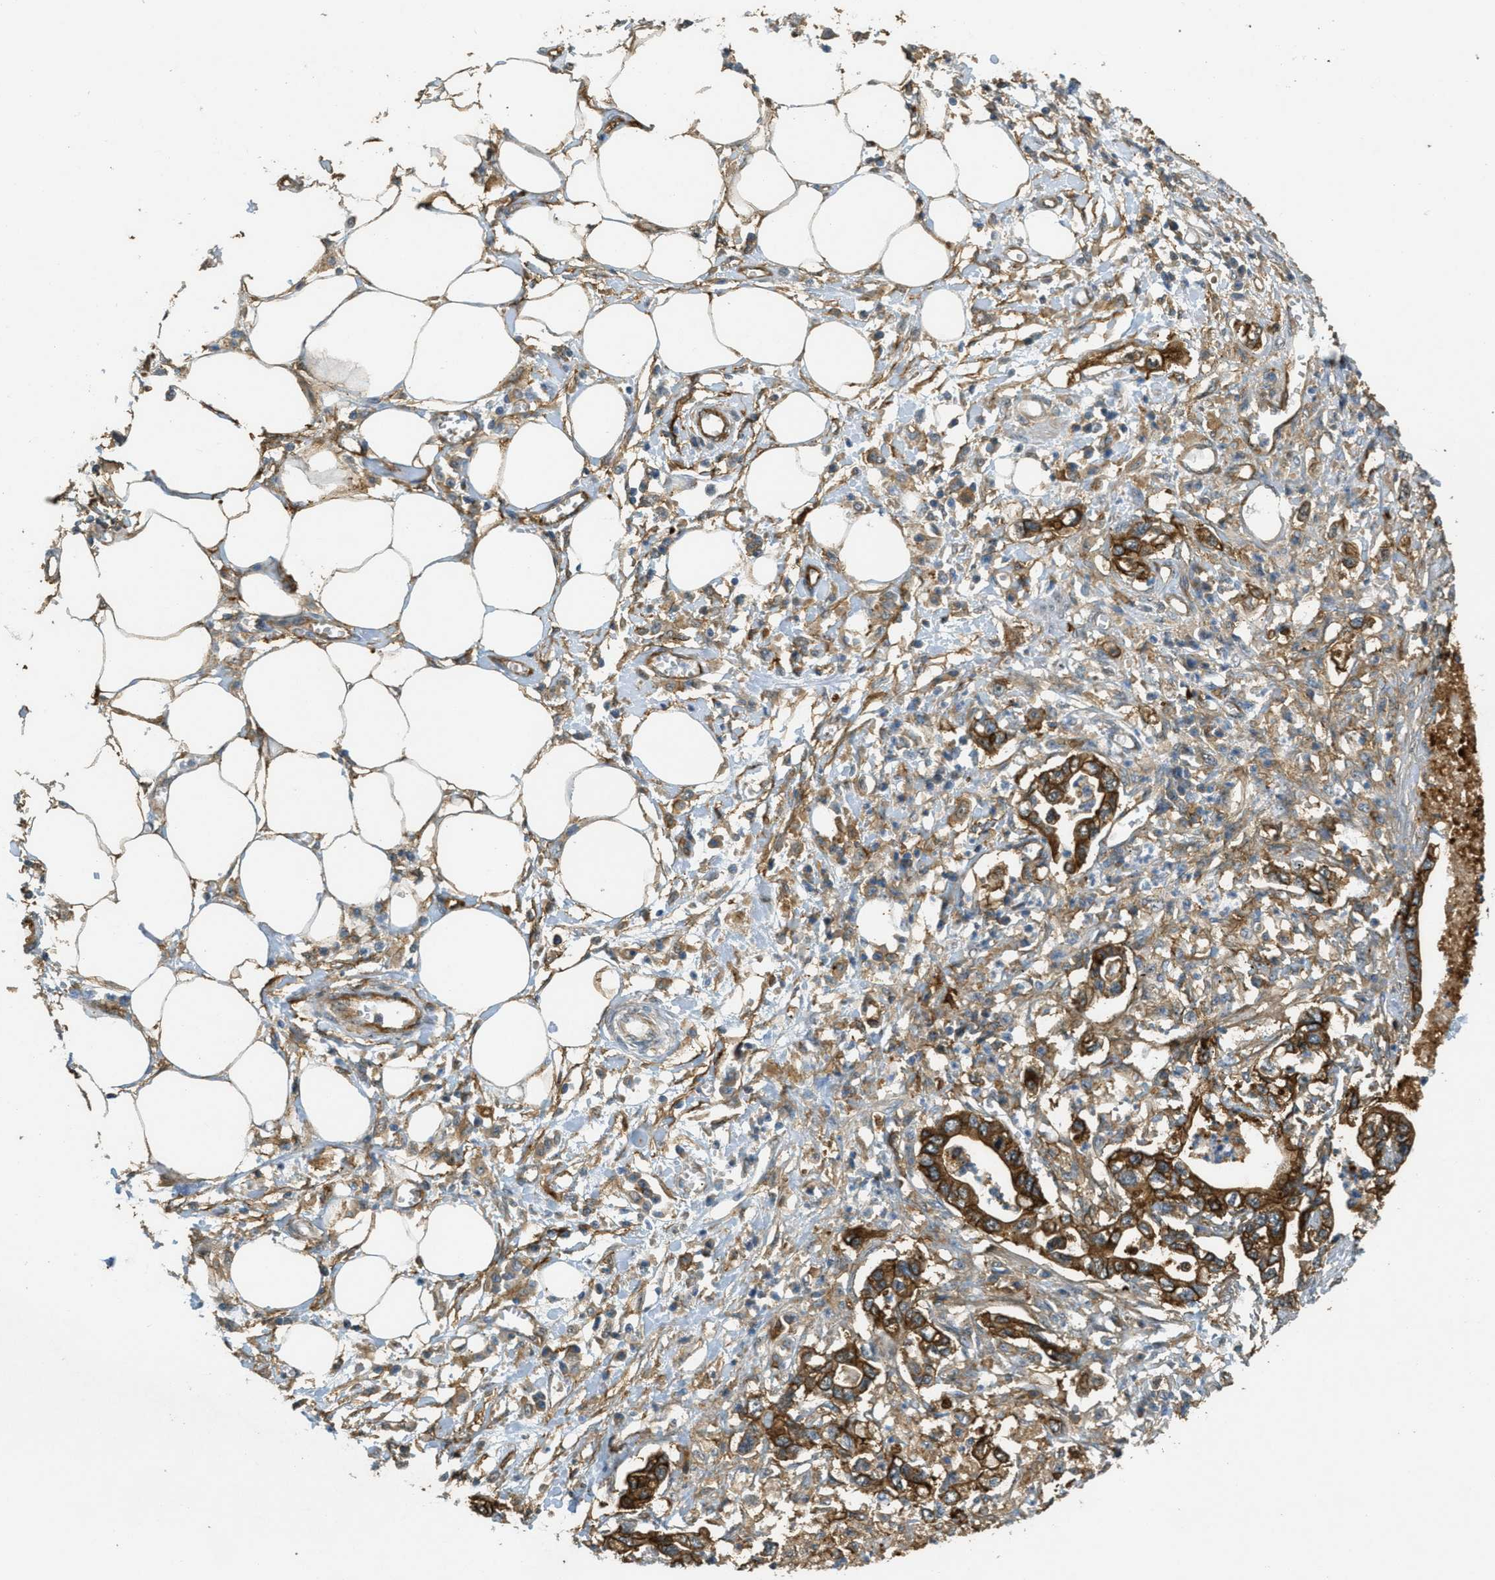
{"staining": {"intensity": "moderate", "quantity": ">75%", "location": "cytoplasmic/membranous"}, "tissue": "pancreatic cancer", "cell_type": "Tumor cells", "image_type": "cancer", "snomed": [{"axis": "morphology", "description": "Adenocarcinoma, NOS"}, {"axis": "topography", "description": "Pancreas"}], "caption": "Pancreatic cancer was stained to show a protein in brown. There is medium levels of moderate cytoplasmic/membranous staining in approximately >75% of tumor cells.", "gene": "OSMR", "patient": {"sex": "male", "age": 56}}